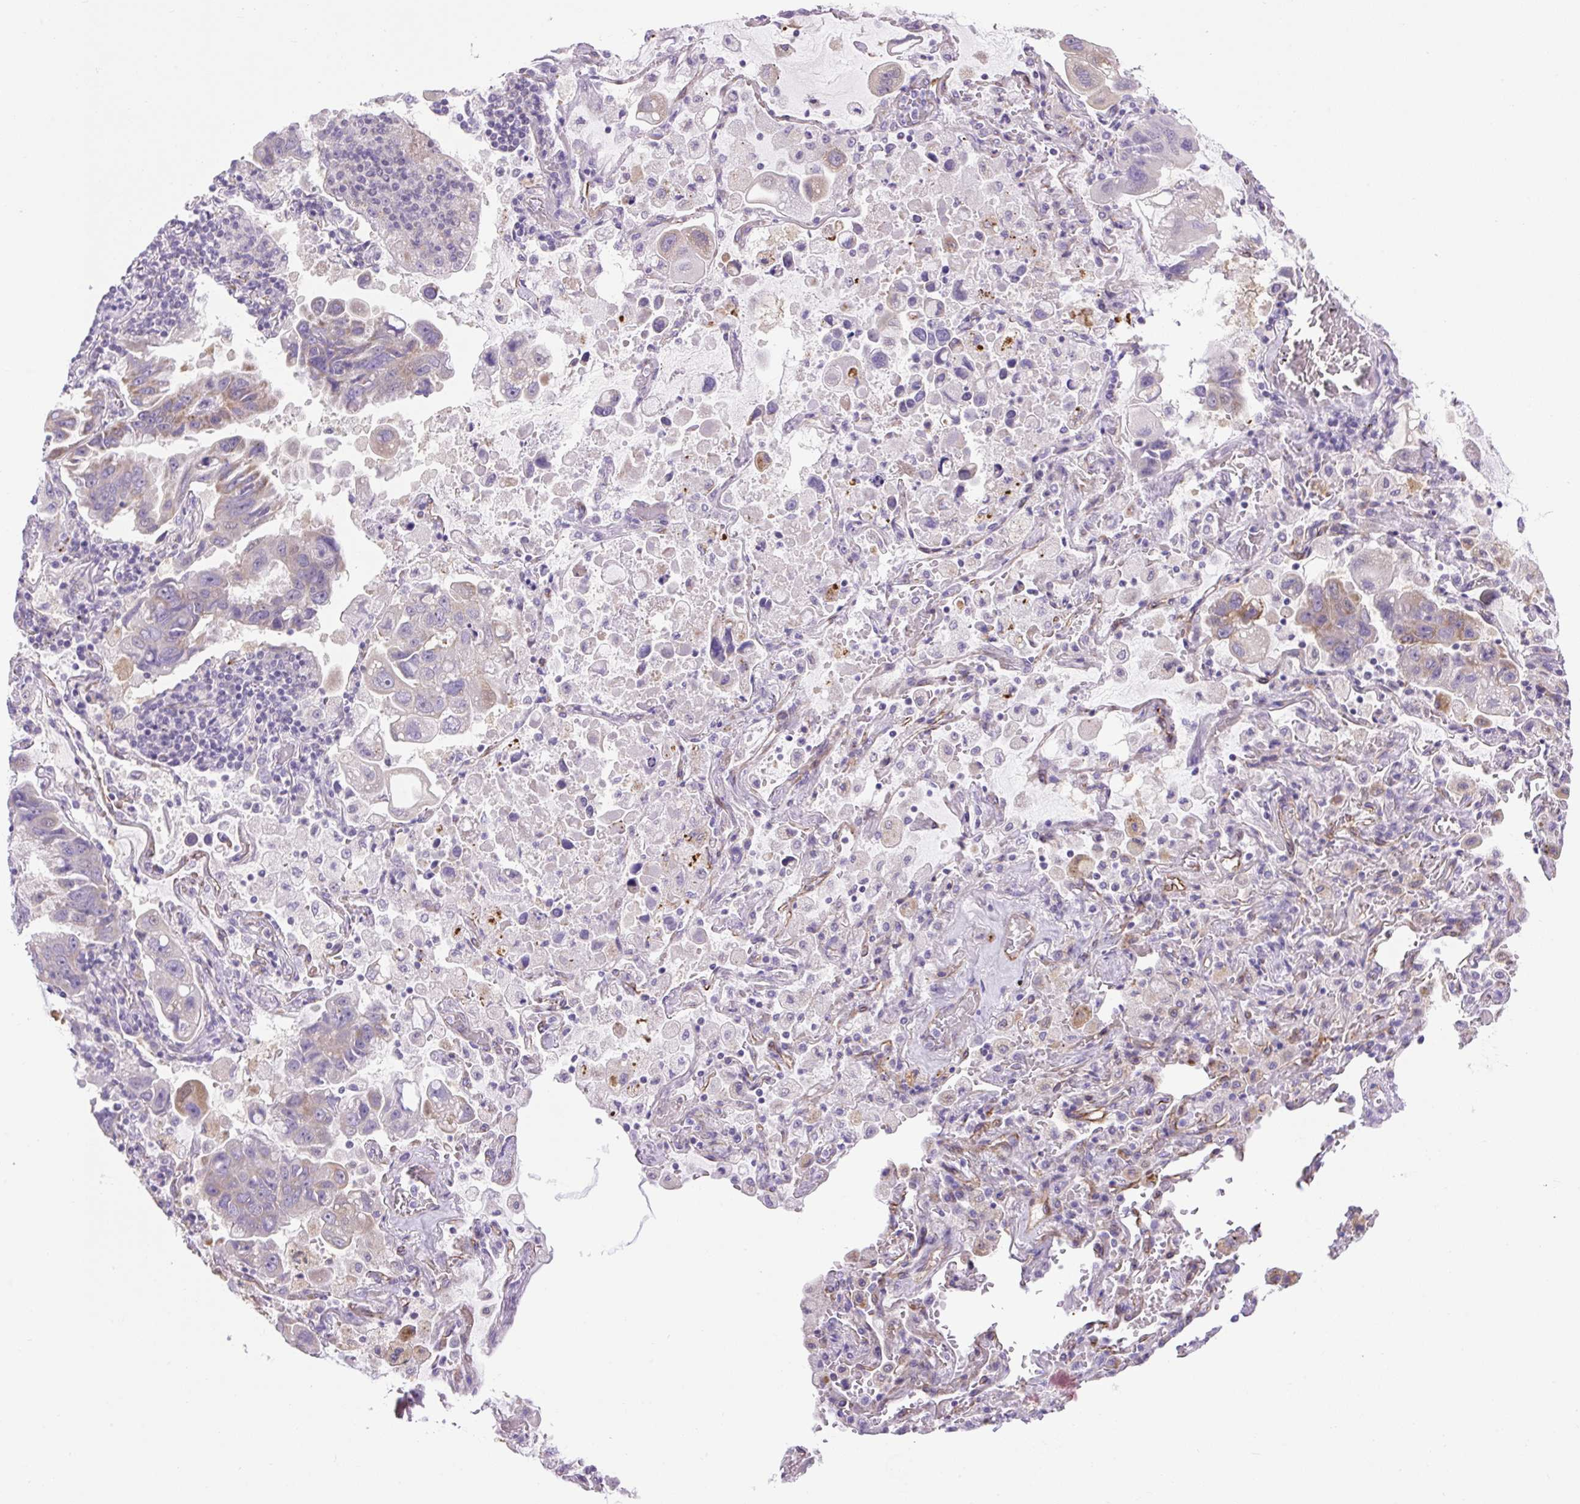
{"staining": {"intensity": "moderate", "quantity": "<25%", "location": "cytoplasmic/membranous"}, "tissue": "lung cancer", "cell_type": "Tumor cells", "image_type": "cancer", "snomed": [{"axis": "morphology", "description": "Adenocarcinoma, NOS"}, {"axis": "topography", "description": "Lung"}], "caption": "Protein analysis of lung cancer (adenocarcinoma) tissue shows moderate cytoplasmic/membranous staining in approximately <25% of tumor cells.", "gene": "RNASE10", "patient": {"sex": "male", "age": 64}}